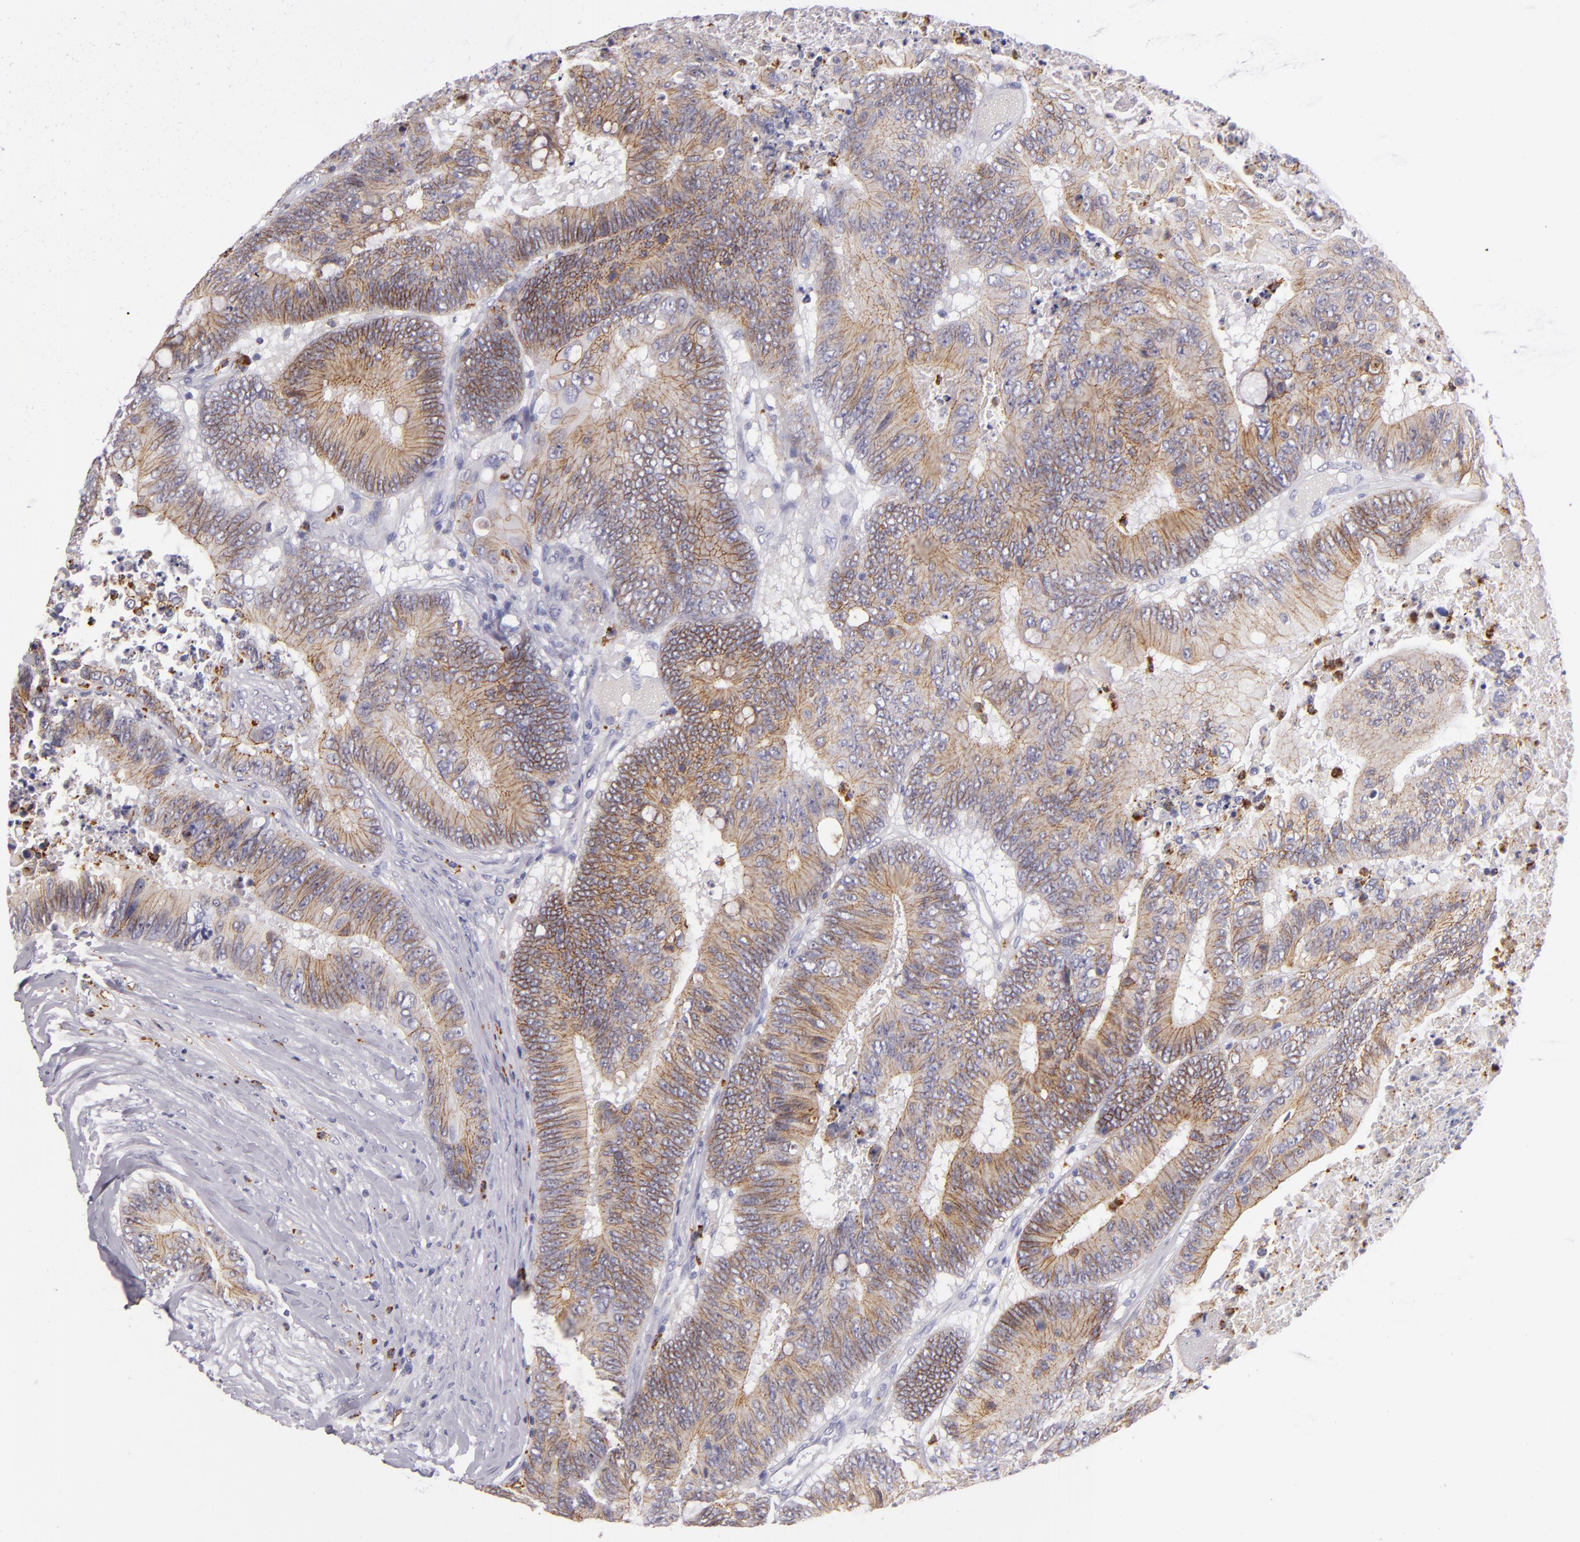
{"staining": {"intensity": "moderate", "quantity": ">75%", "location": "cytoplasmic/membranous"}, "tissue": "colorectal cancer", "cell_type": "Tumor cells", "image_type": "cancer", "snomed": [{"axis": "morphology", "description": "Adenocarcinoma, NOS"}, {"axis": "topography", "description": "Colon"}], "caption": "Colorectal adenocarcinoma stained for a protein (brown) demonstrates moderate cytoplasmic/membranous positive staining in approximately >75% of tumor cells.", "gene": "CDH3", "patient": {"sex": "male", "age": 65}}